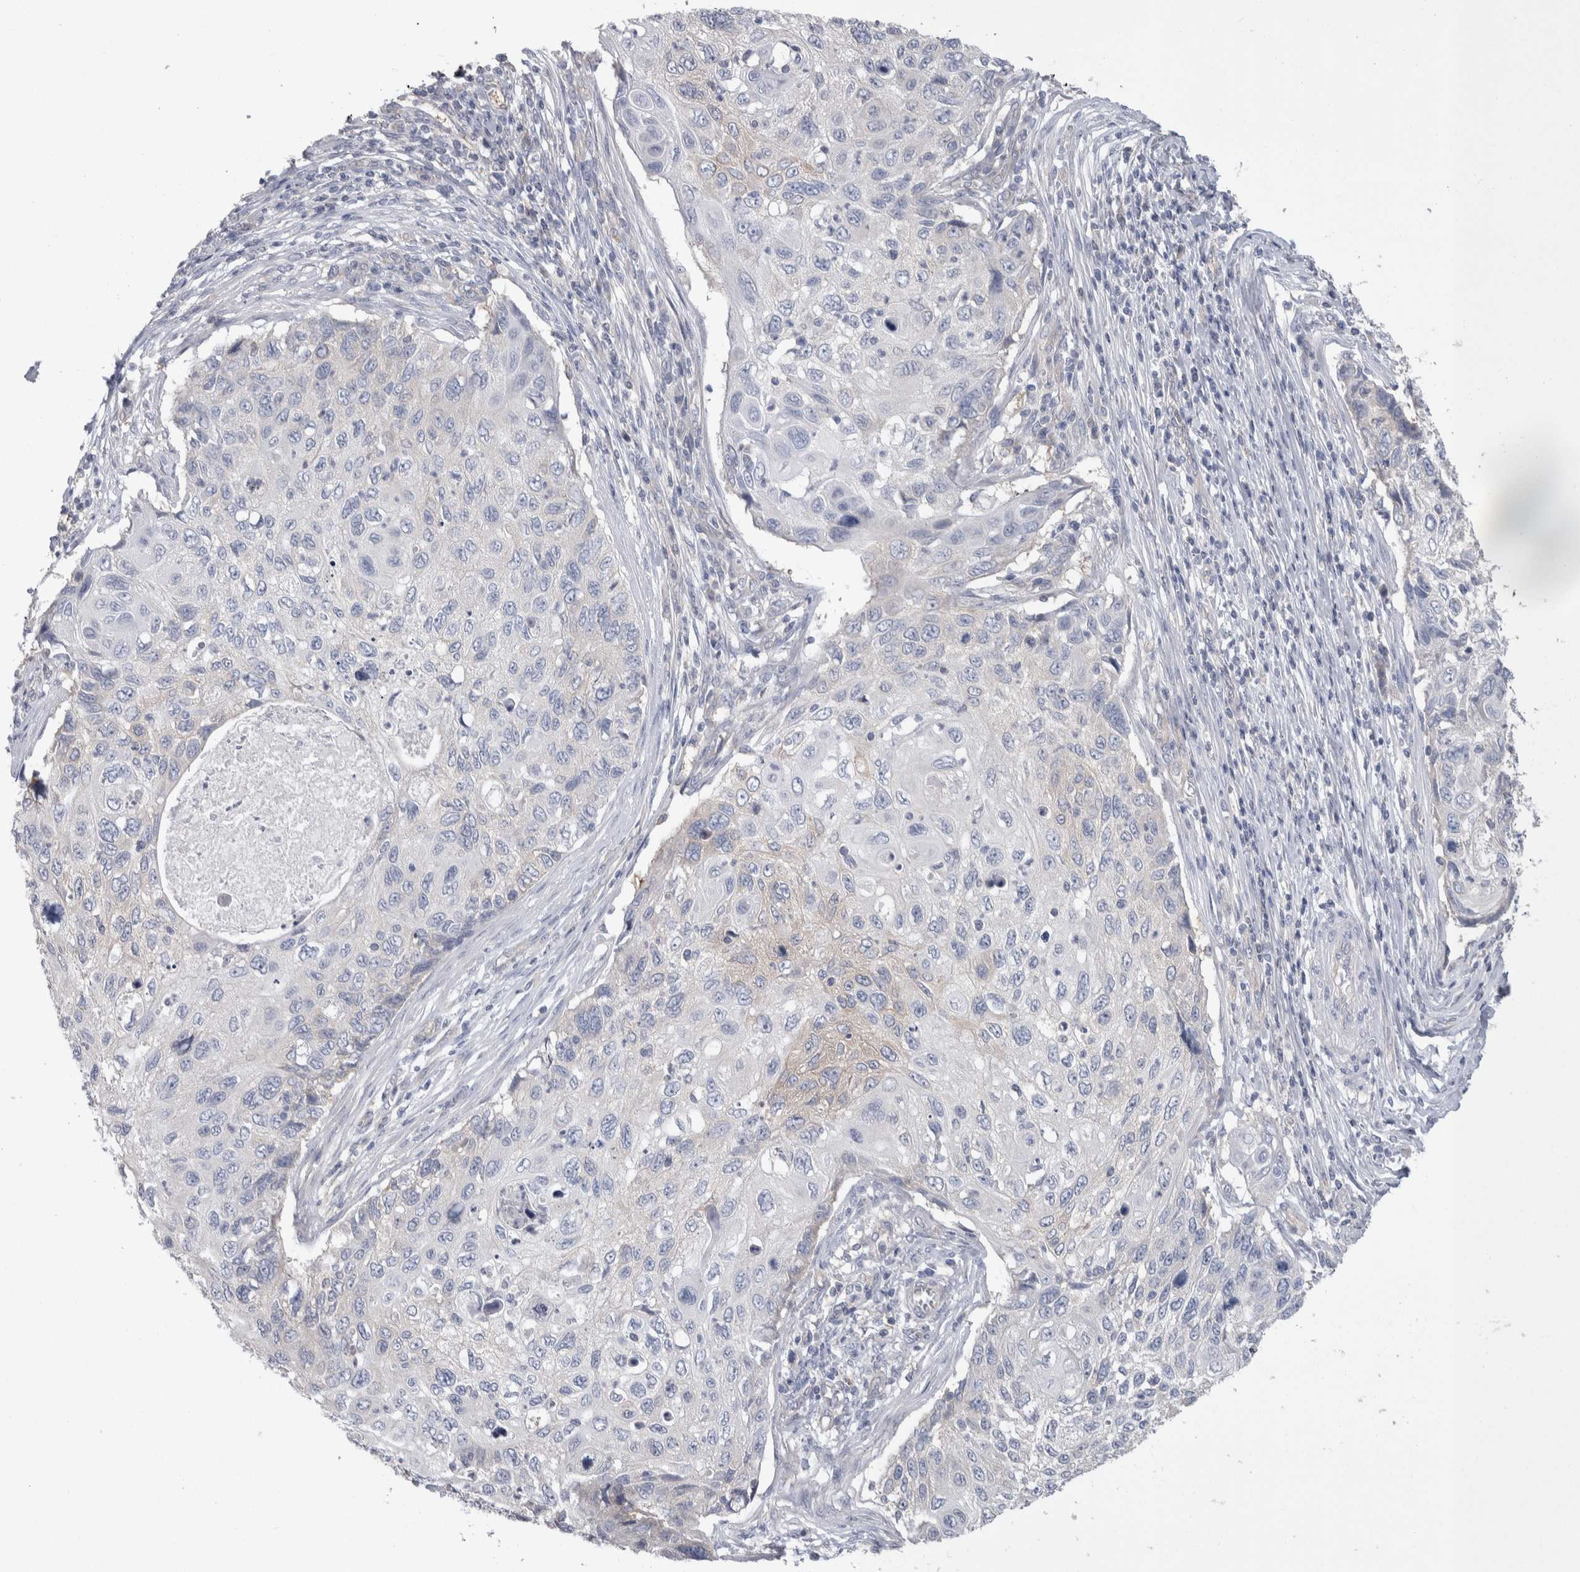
{"staining": {"intensity": "negative", "quantity": "none", "location": "none"}, "tissue": "cervical cancer", "cell_type": "Tumor cells", "image_type": "cancer", "snomed": [{"axis": "morphology", "description": "Squamous cell carcinoma, NOS"}, {"axis": "topography", "description": "Cervix"}], "caption": "High magnification brightfield microscopy of cervical squamous cell carcinoma stained with DAB (brown) and counterstained with hematoxylin (blue): tumor cells show no significant positivity.", "gene": "GPHN", "patient": {"sex": "female", "age": 70}}